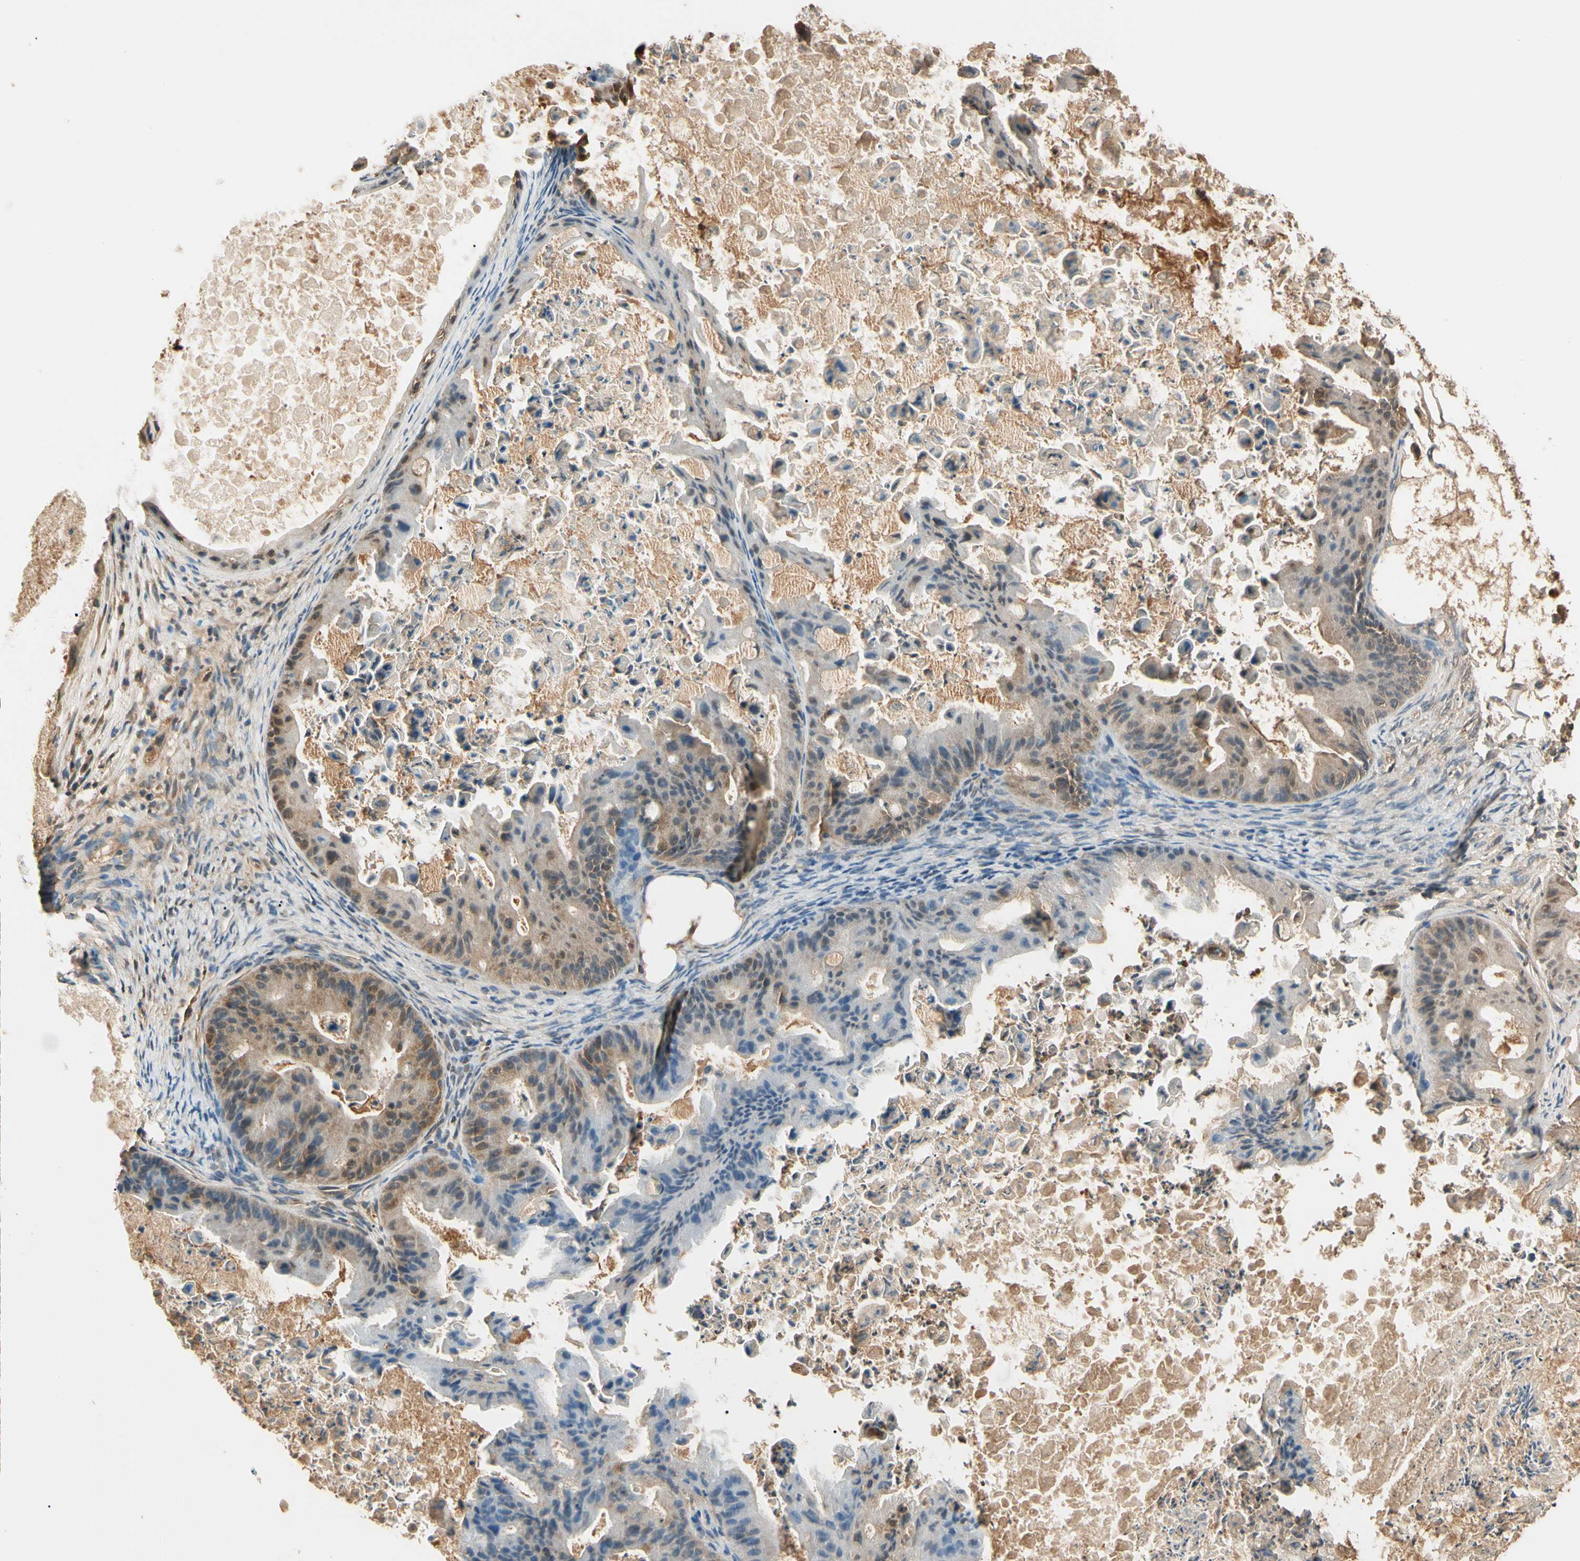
{"staining": {"intensity": "weak", "quantity": "25%-75%", "location": "cytoplasmic/membranous"}, "tissue": "ovarian cancer", "cell_type": "Tumor cells", "image_type": "cancer", "snomed": [{"axis": "morphology", "description": "Cystadenocarcinoma, mucinous, NOS"}, {"axis": "topography", "description": "Ovary"}], "caption": "Ovarian mucinous cystadenocarcinoma was stained to show a protein in brown. There is low levels of weak cytoplasmic/membranous expression in approximately 25%-75% of tumor cells.", "gene": "PNCK", "patient": {"sex": "female", "age": 37}}